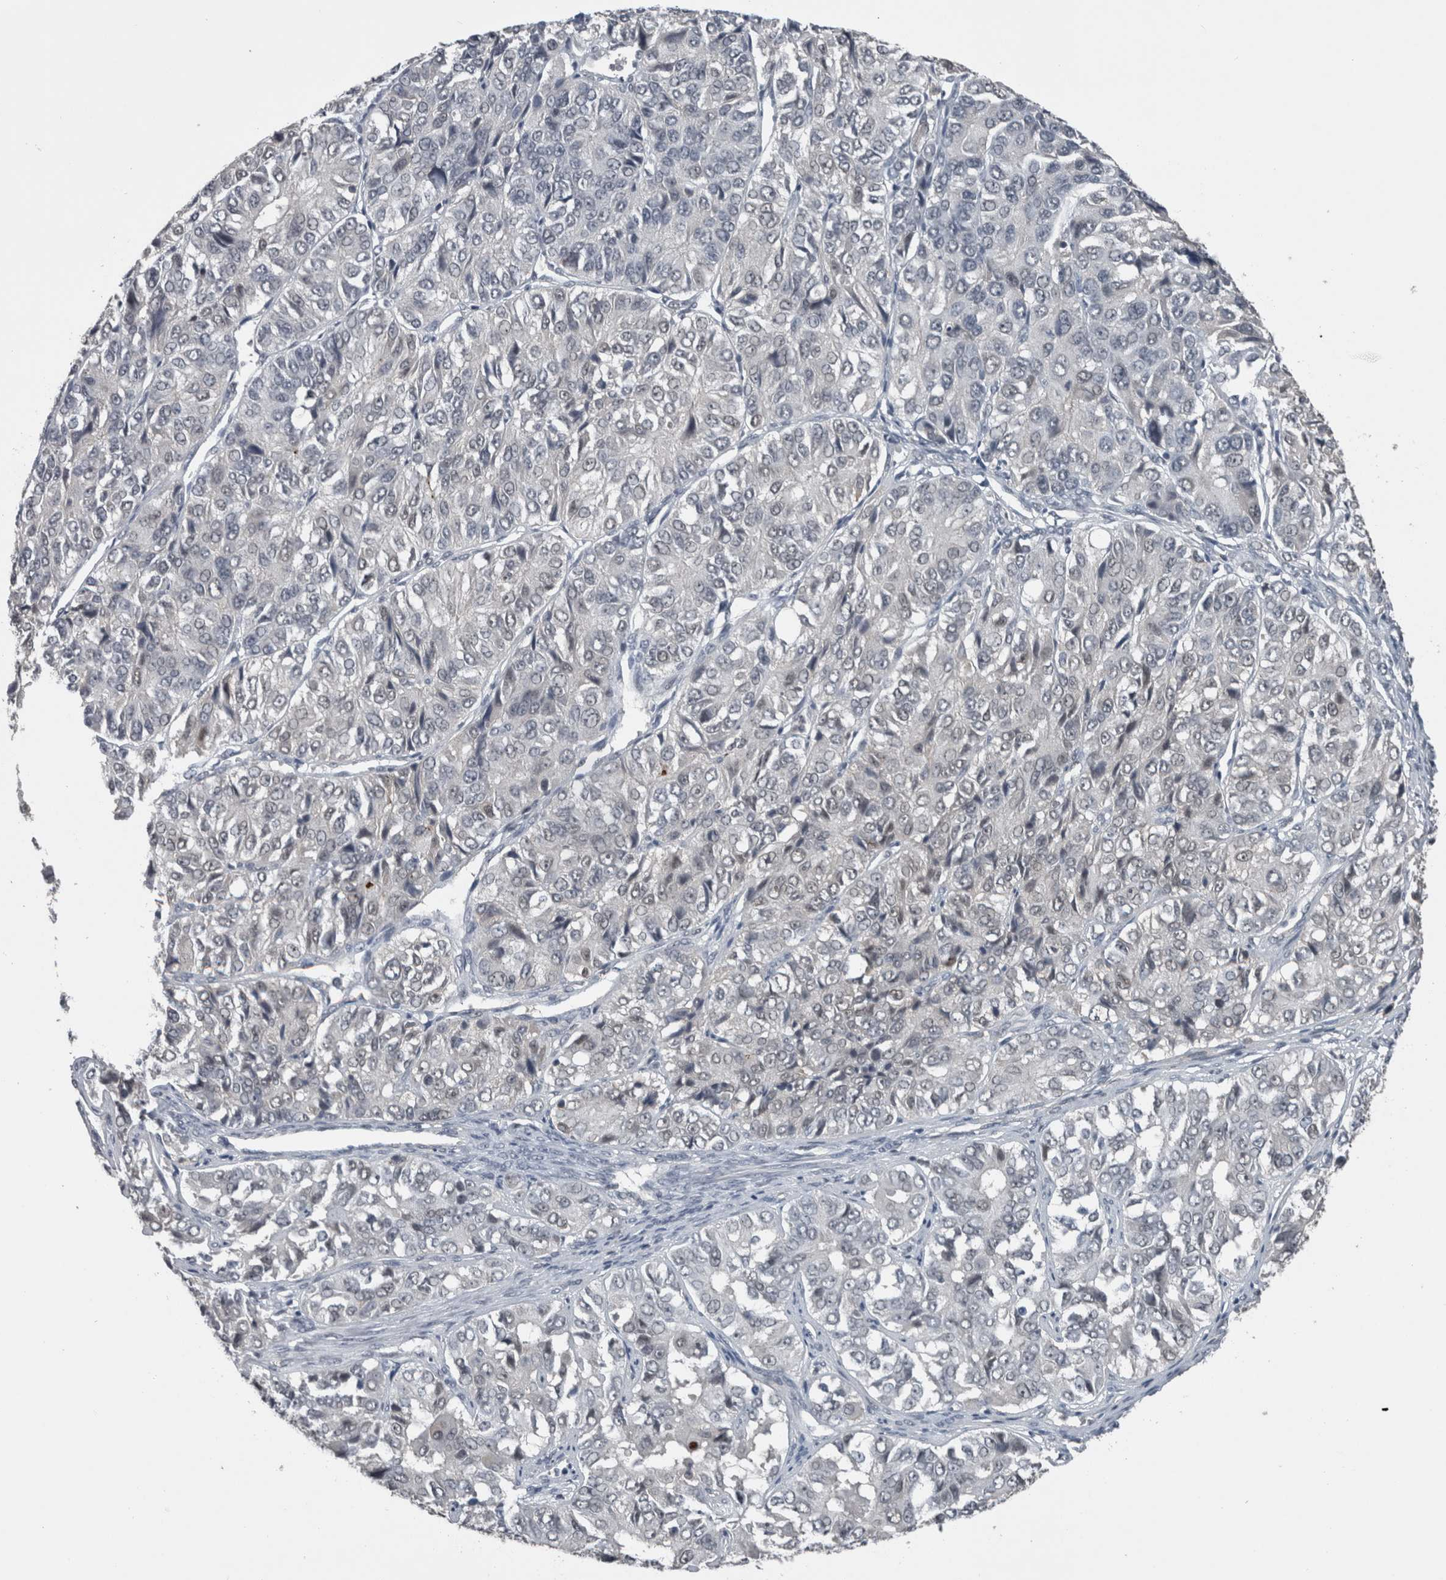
{"staining": {"intensity": "negative", "quantity": "none", "location": "none"}, "tissue": "ovarian cancer", "cell_type": "Tumor cells", "image_type": "cancer", "snomed": [{"axis": "morphology", "description": "Carcinoma, endometroid"}, {"axis": "topography", "description": "Ovary"}], "caption": "Human ovarian cancer stained for a protein using immunohistochemistry exhibits no positivity in tumor cells.", "gene": "ZBTB21", "patient": {"sex": "female", "age": 51}}